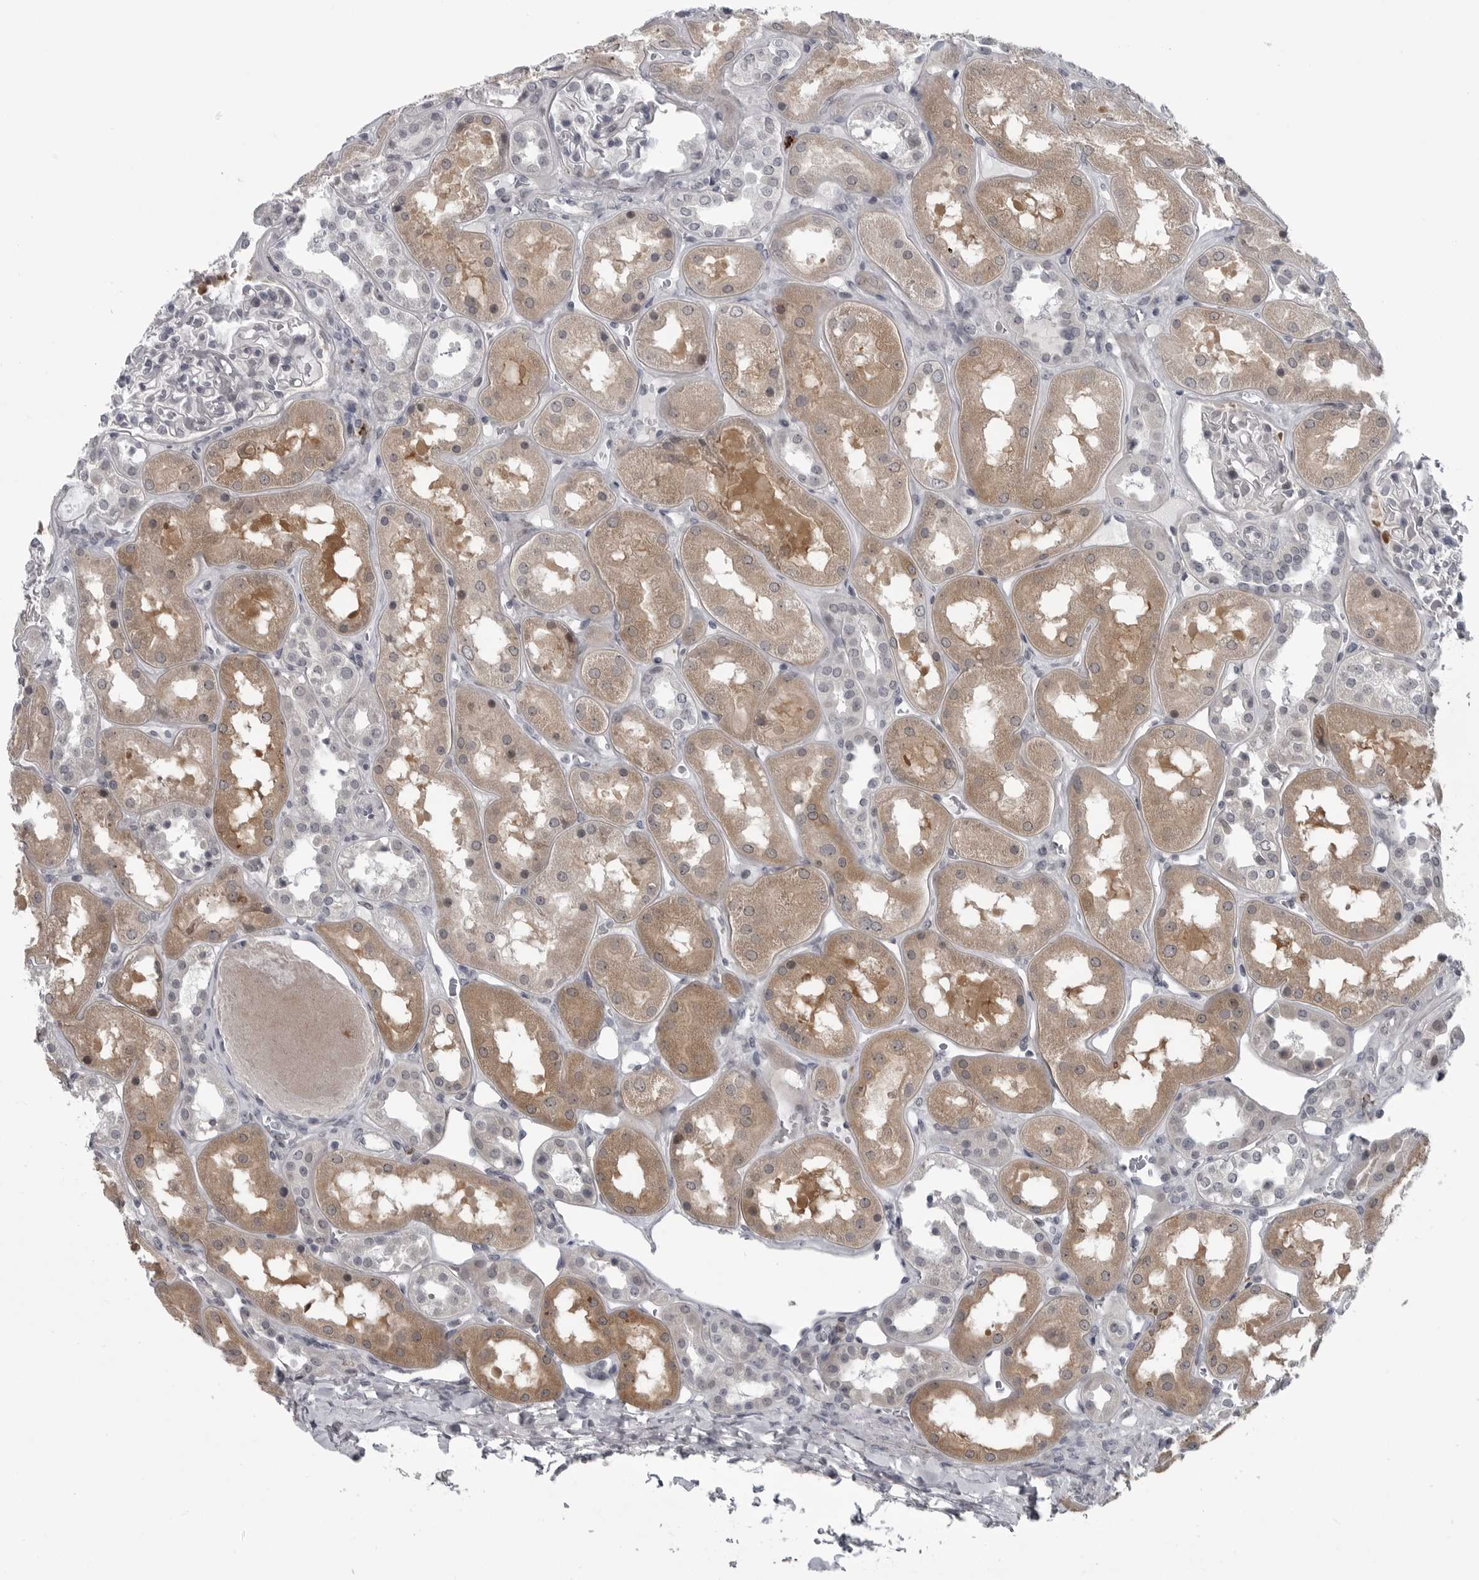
{"staining": {"intensity": "negative", "quantity": "none", "location": "none"}, "tissue": "kidney", "cell_type": "Cells in glomeruli", "image_type": "normal", "snomed": [{"axis": "morphology", "description": "Normal tissue, NOS"}, {"axis": "topography", "description": "Kidney"}], "caption": "Human kidney stained for a protein using immunohistochemistry (IHC) reveals no expression in cells in glomeruli.", "gene": "LYSMD1", "patient": {"sex": "male", "age": 70}}